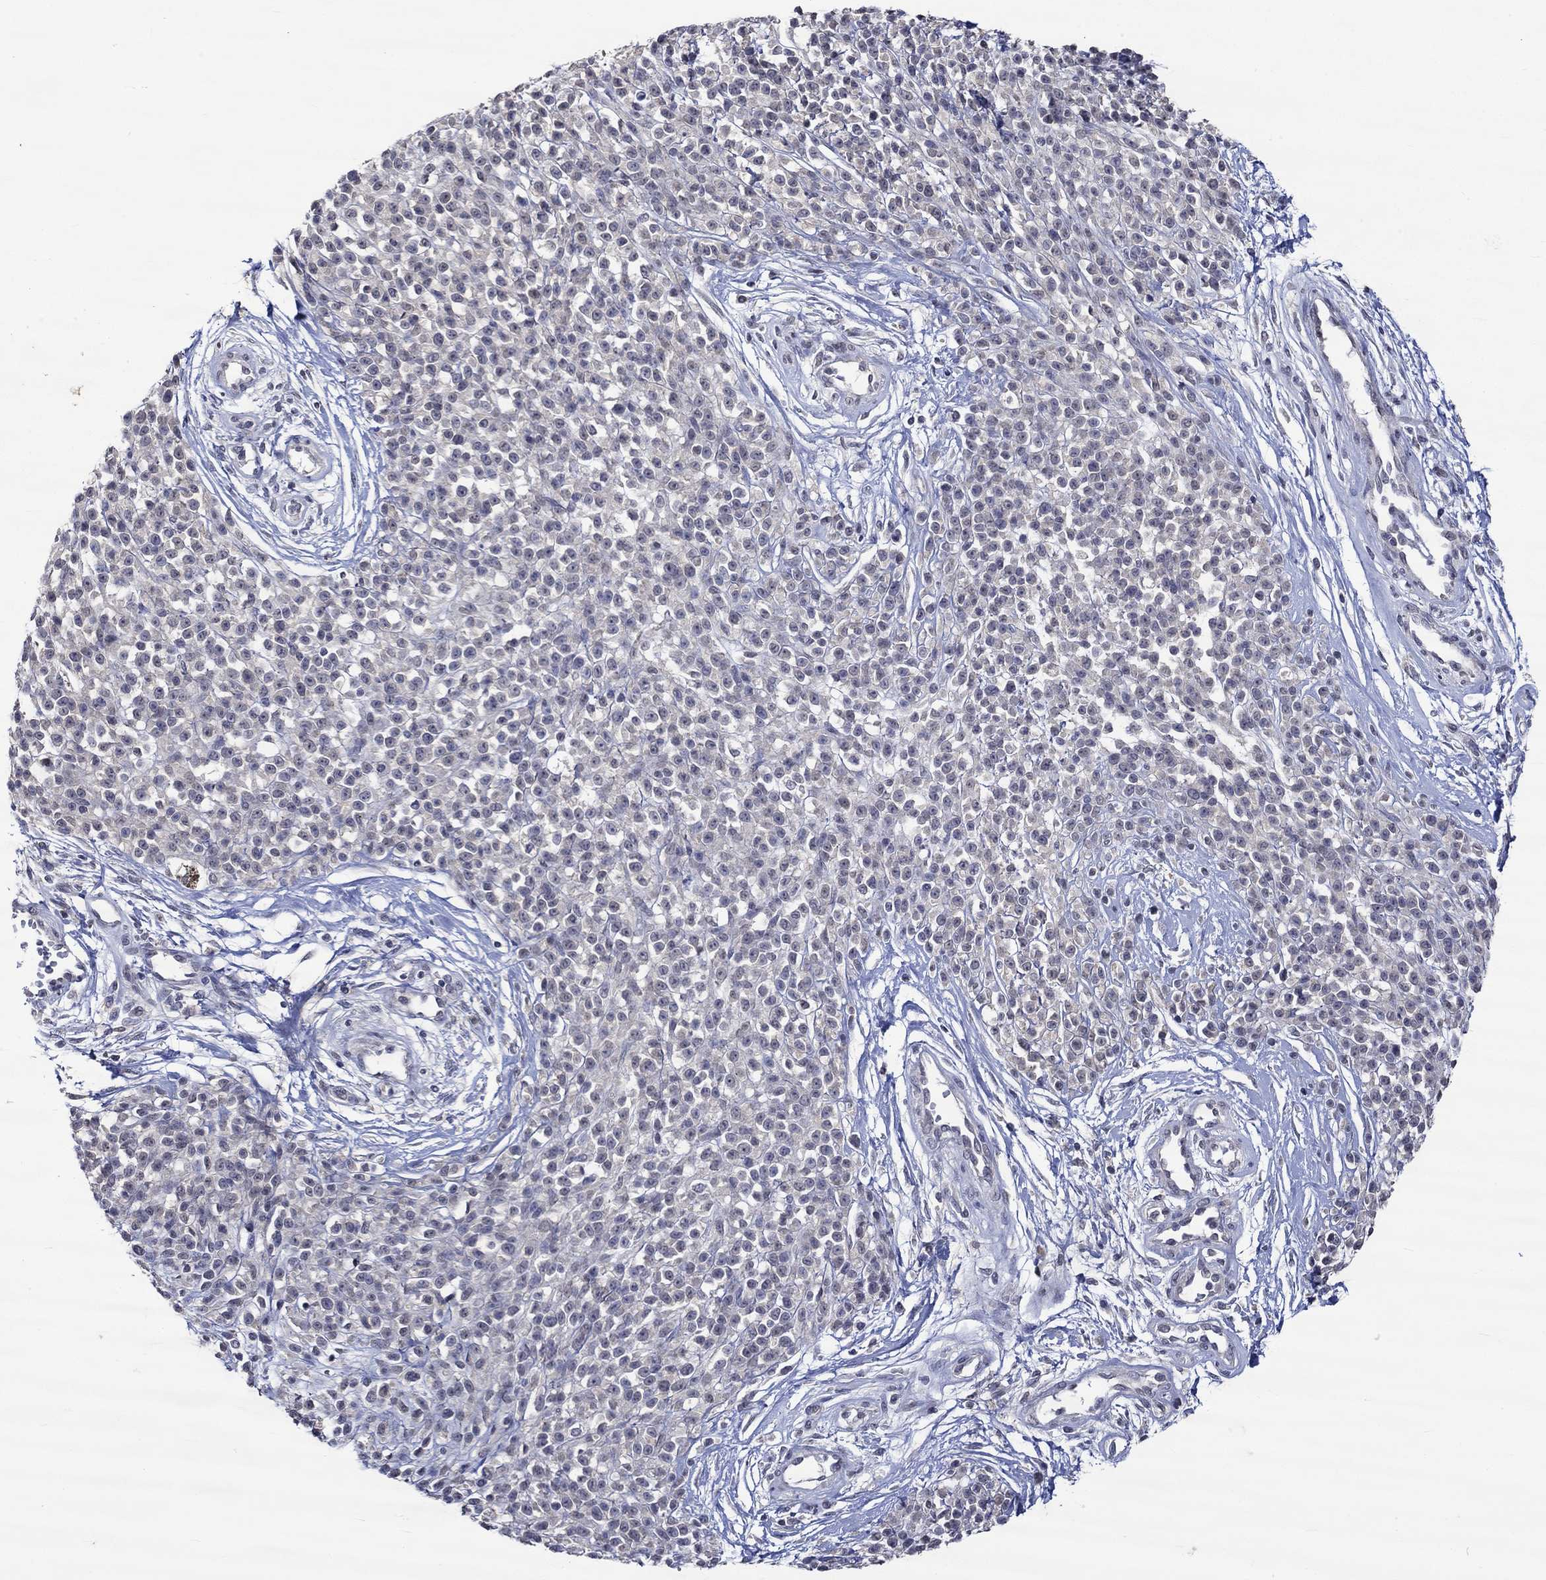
{"staining": {"intensity": "negative", "quantity": "none", "location": "none"}, "tissue": "melanoma", "cell_type": "Tumor cells", "image_type": "cancer", "snomed": [{"axis": "morphology", "description": "Malignant melanoma, NOS"}, {"axis": "topography", "description": "Skin"}, {"axis": "topography", "description": "Skin of trunk"}], "caption": "A photomicrograph of melanoma stained for a protein exhibits no brown staining in tumor cells.", "gene": "DDX3Y", "patient": {"sex": "male", "age": 74}}